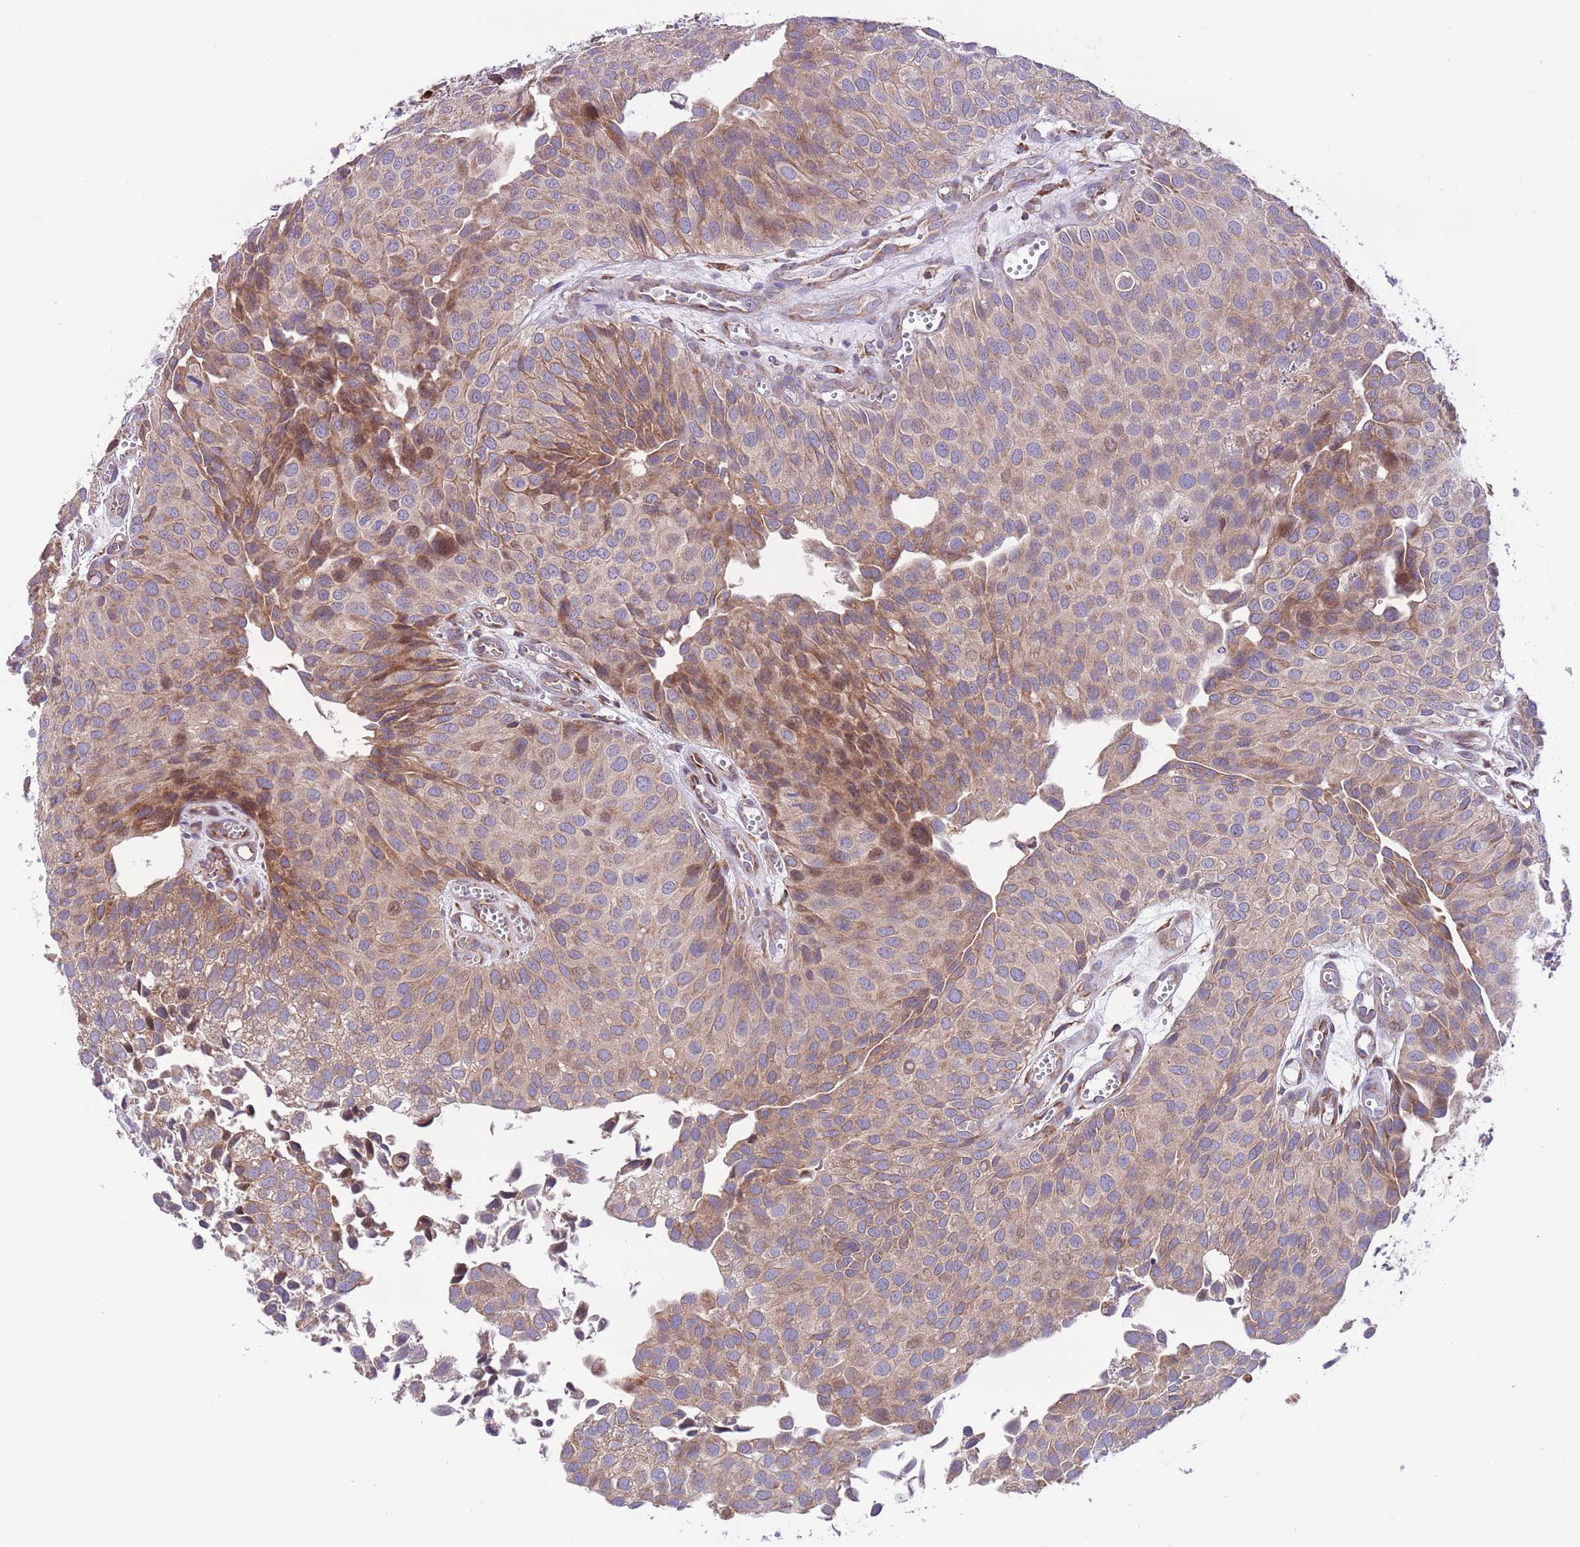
{"staining": {"intensity": "weak", "quantity": ">75%", "location": "cytoplasmic/membranous"}, "tissue": "urothelial cancer", "cell_type": "Tumor cells", "image_type": "cancer", "snomed": [{"axis": "morphology", "description": "Urothelial carcinoma, Low grade"}, {"axis": "topography", "description": "Urinary bladder"}], "caption": "A micrograph of human urothelial cancer stained for a protein displays weak cytoplasmic/membranous brown staining in tumor cells.", "gene": "DAND5", "patient": {"sex": "male", "age": 88}}